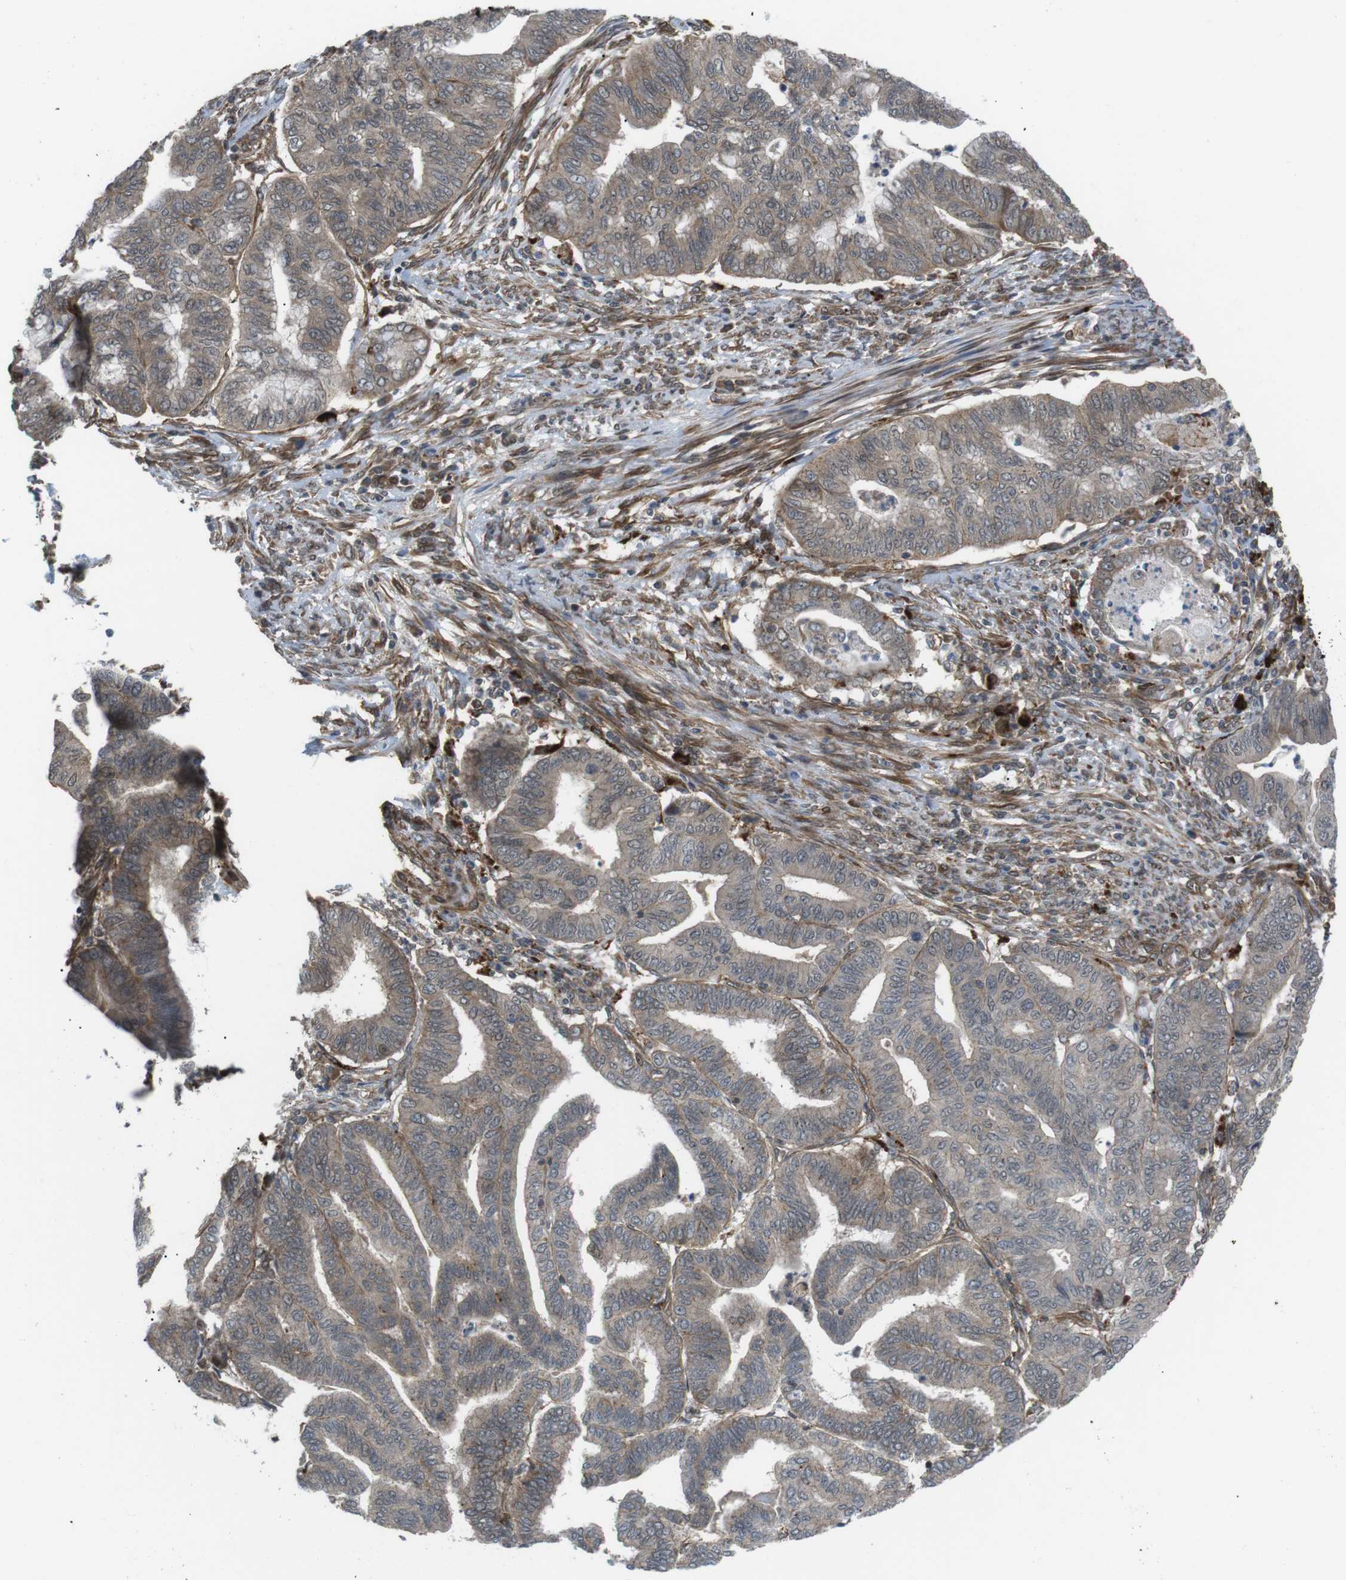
{"staining": {"intensity": "weak", "quantity": "<25%", "location": "cytoplasmic/membranous"}, "tissue": "endometrial cancer", "cell_type": "Tumor cells", "image_type": "cancer", "snomed": [{"axis": "morphology", "description": "Adenocarcinoma, NOS"}, {"axis": "topography", "description": "Endometrium"}], "caption": "This is a histopathology image of IHC staining of endometrial cancer, which shows no positivity in tumor cells. (DAB immunohistochemistry (IHC), high magnification).", "gene": "KANK2", "patient": {"sex": "female", "age": 79}}